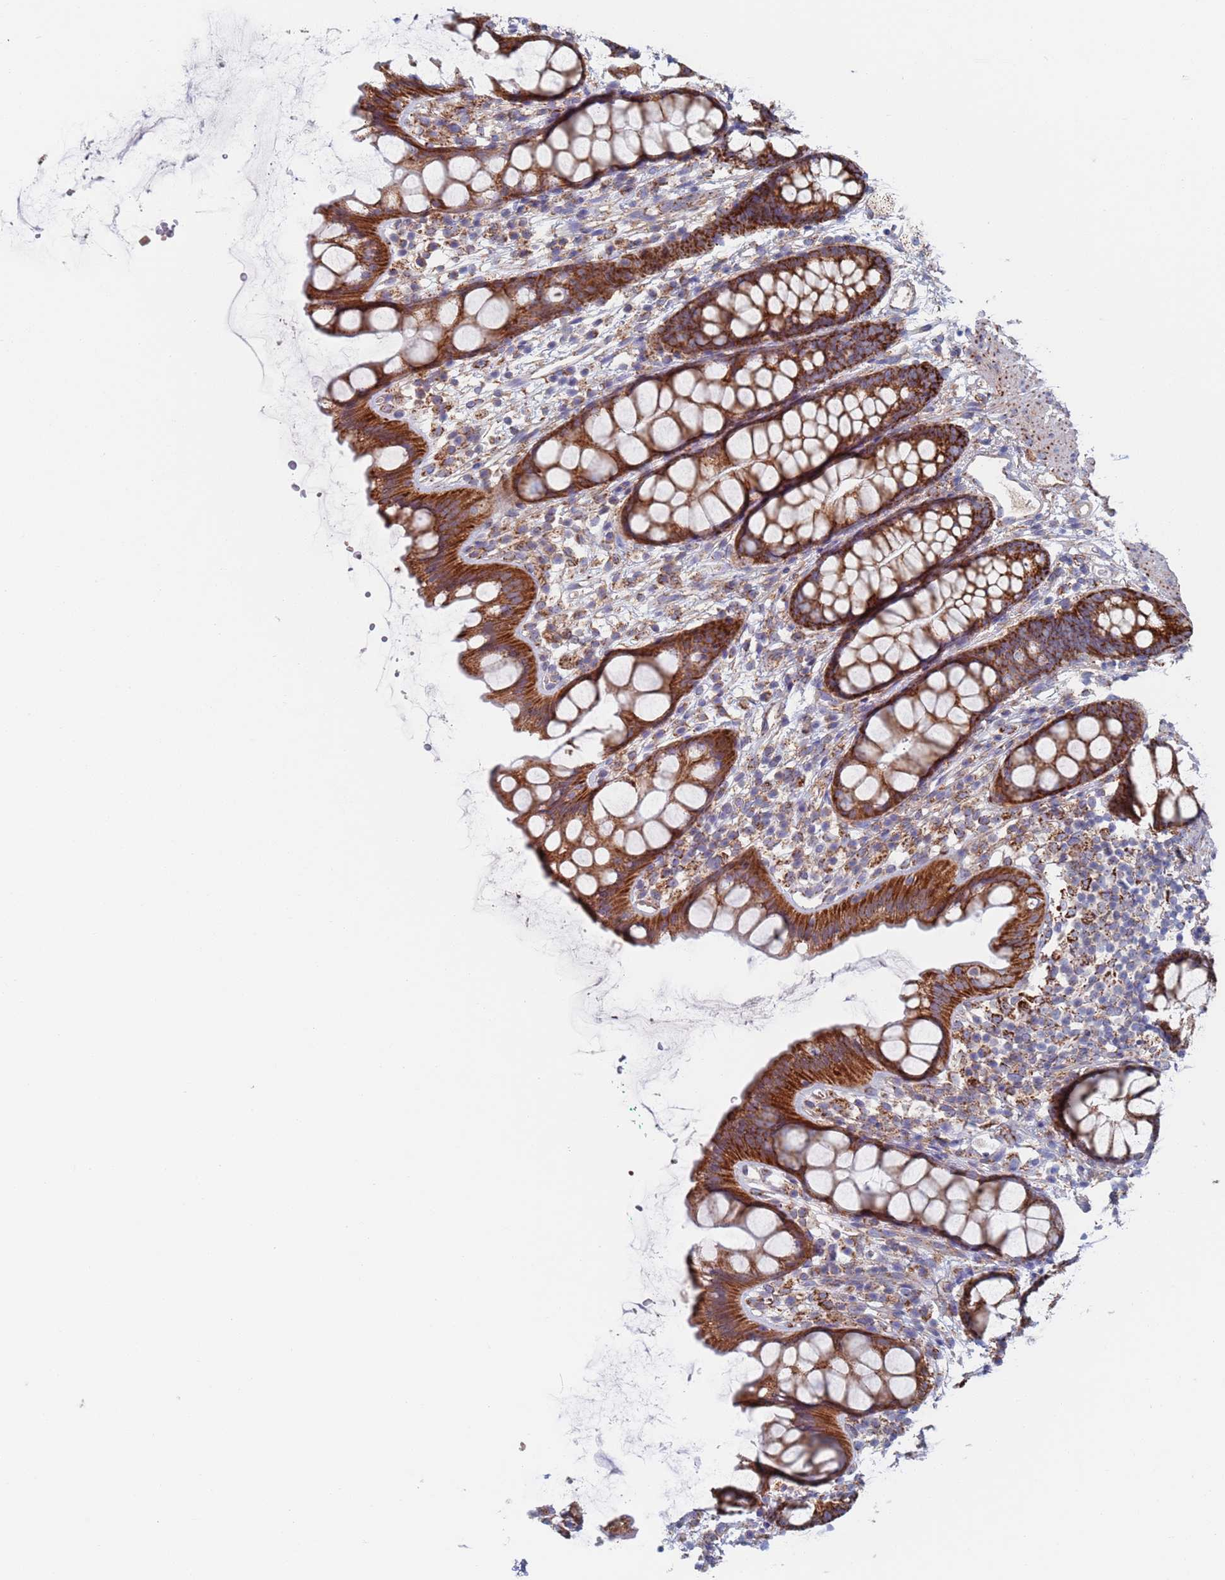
{"staining": {"intensity": "strong", "quantity": ">75%", "location": "cytoplasmic/membranous"}, "tissue": "rectum", "cell_type": "Glandular cells", "image_type": "normal", "snomed": [{"axis": "morphology", "description": "Normal tissue, NOS"}, {"axis": "topography", "description": "Rectum"}], "caption": "A brown stain labels strong cytoplasmic/membranous positivity of a protein in glandular cells of normal human rectum.", "gene": "CHCHD6", "patient": {"sex": "female", "age": 65}}